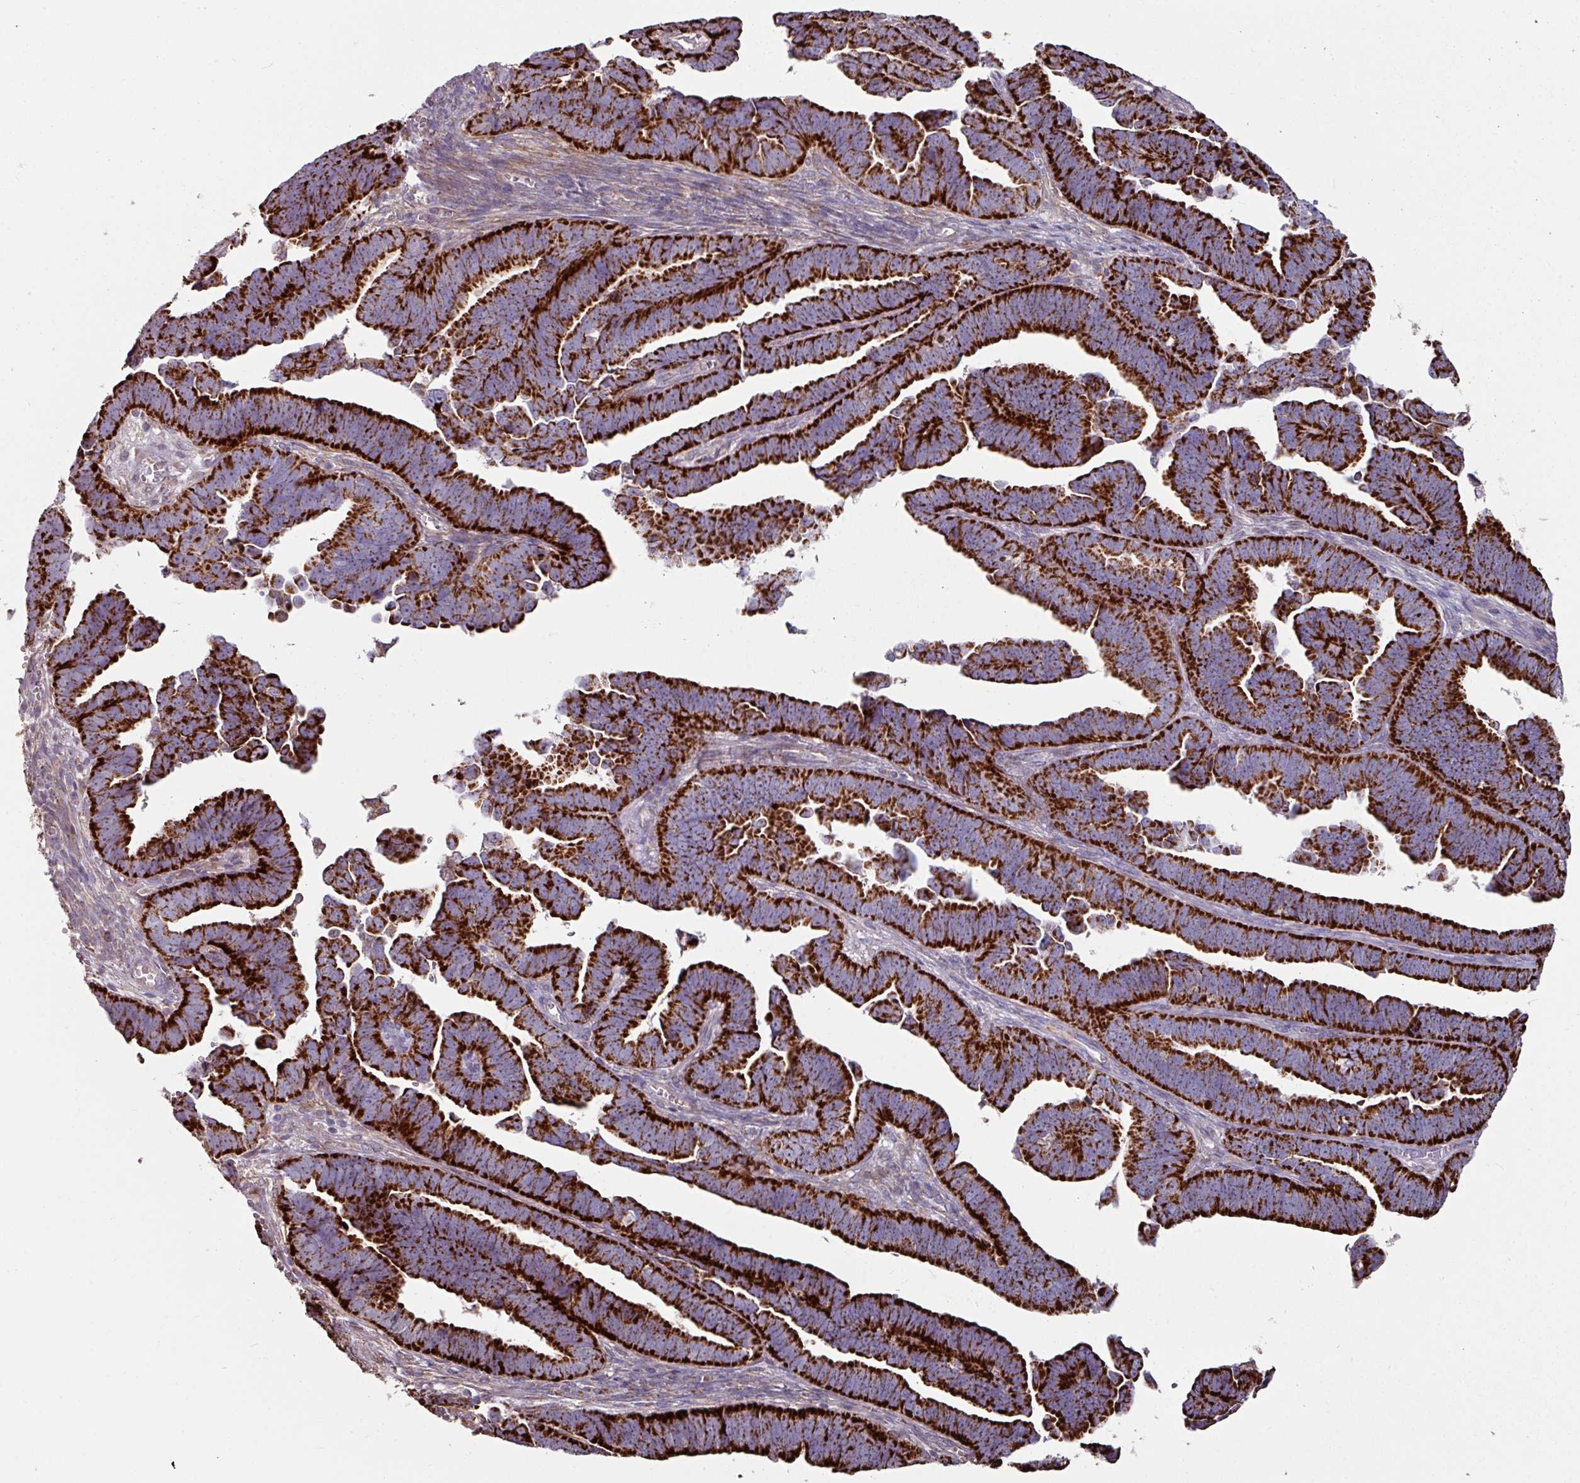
{"staining": {"intensity": "strong", "quantity": ">75%", "location": "cytoplasmic/membranous"}, "tissue": "endometrial cancer", "cell_type": "Tumor cells", "image_type": "cancer", "snomed": [{"axis": "morphology", "description": "Adenocarcinoma, NOS"}, {"axis": "topography", "description": "Endometrium"}], "caption": "The immunohistochemical stain highlights strong cytoplasmic/membranous expression in tumor cells of endometrial cancer (adenocarcinoma) tissue.", "gene": "OR2D3", "patient": {"sex": "female", "age": 75}}